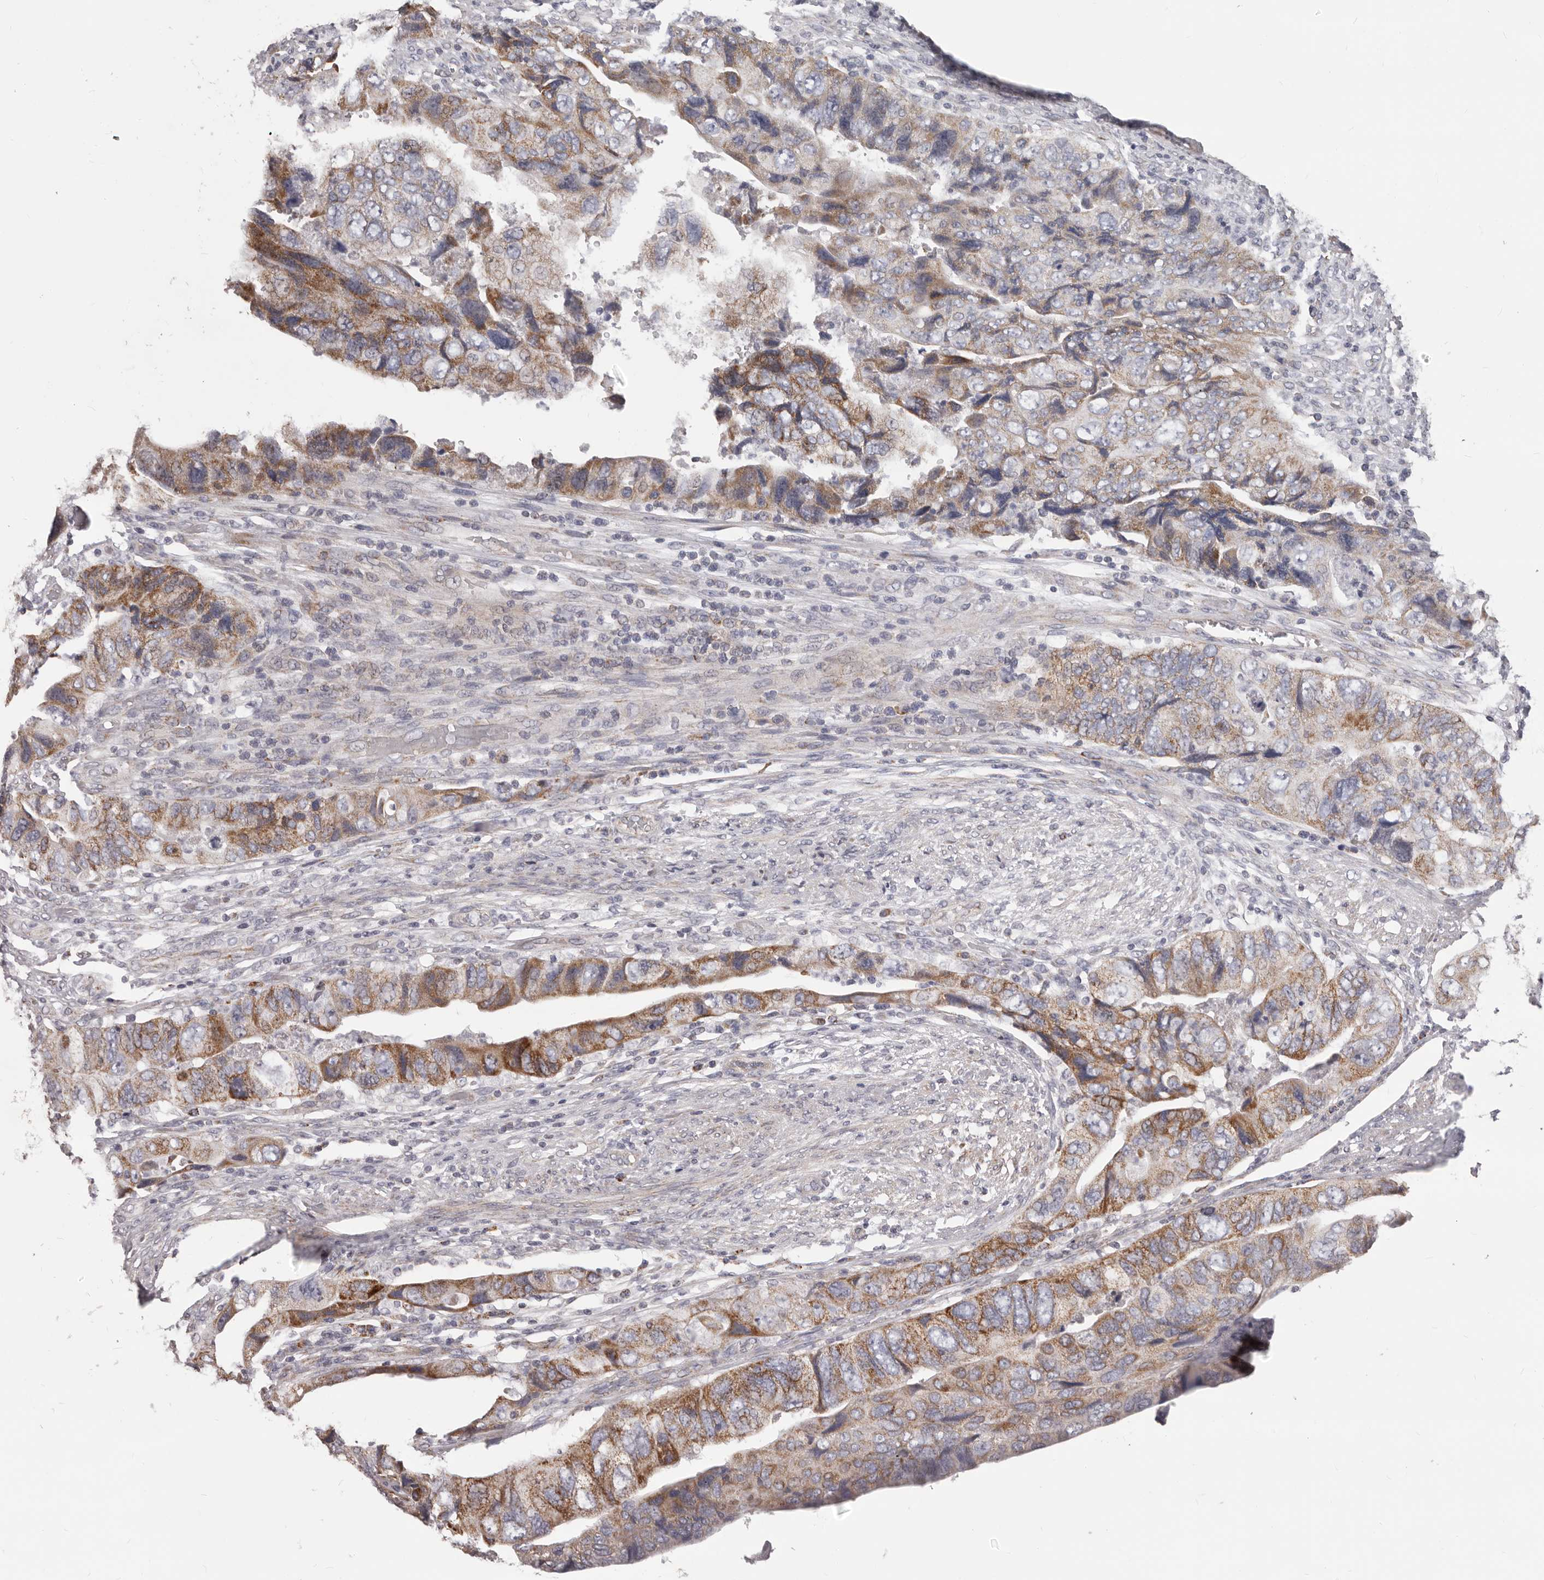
{"staining": {"intensity": "moderate", "quantity": "25%-75%", "location": "cytoplasmic/membranous"}, "tissue": "colorectal cancer", "cell_type": "Tumor cells", "image_type": "cancer", "snomed": [{"axis": "morphology", "description": "Adenocarcinoma, NOS"}, {"axis": "topography", "description": "Rectum"}], "caption": "This is a photomicrograph of IHC staining of colorectal adenocarcinoma, which shows moderate positivity in the cytoplasmic/membranous of tumor cells.", "gene": "PRMT2", "patient": {"sex": "male", "age": 63}}